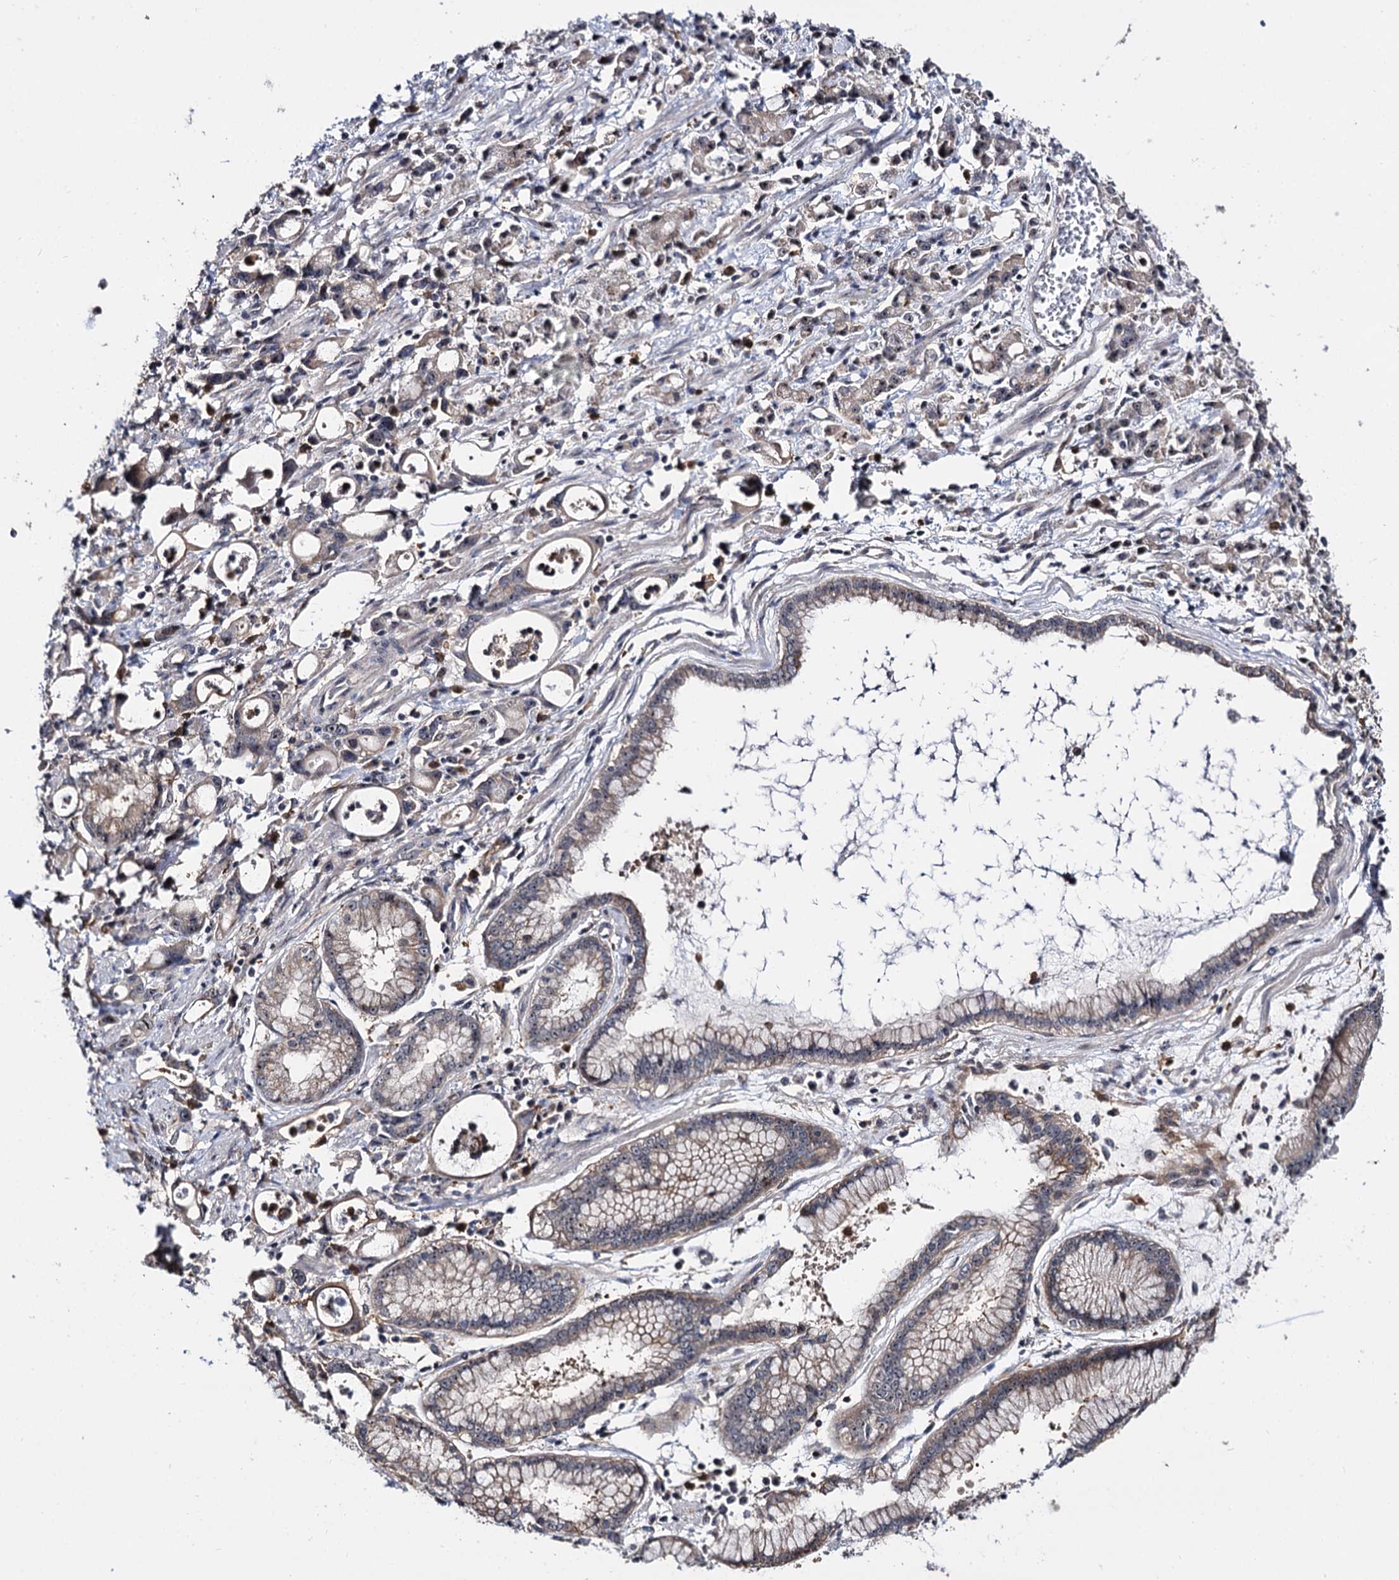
{"staining": {"intensity": "weak", "quantity": "<25%", "location": "cytoplasmic/membranous,nuclear"}, "tissue": "stomach cancer", "cell_type": "Tumor cells", "image_type": "cancer", "snomed": [{"axis": "morphology", "description": "Adenocarcinoma, NOS"}, {"axis": "topography", "description": "Stomach, lower"}], "caption": "The photomicrograph demonstrates no significant expression in tumor cells of adenocarcinoma (stomach). The staining was performed using DAB to visualize the protein expression in brown, while the nuclei were stained in blue with hematoxylin (Magnification: 20x).", "gene": "SUPT20H", "patient": {"sex": "female", "age": 43}}